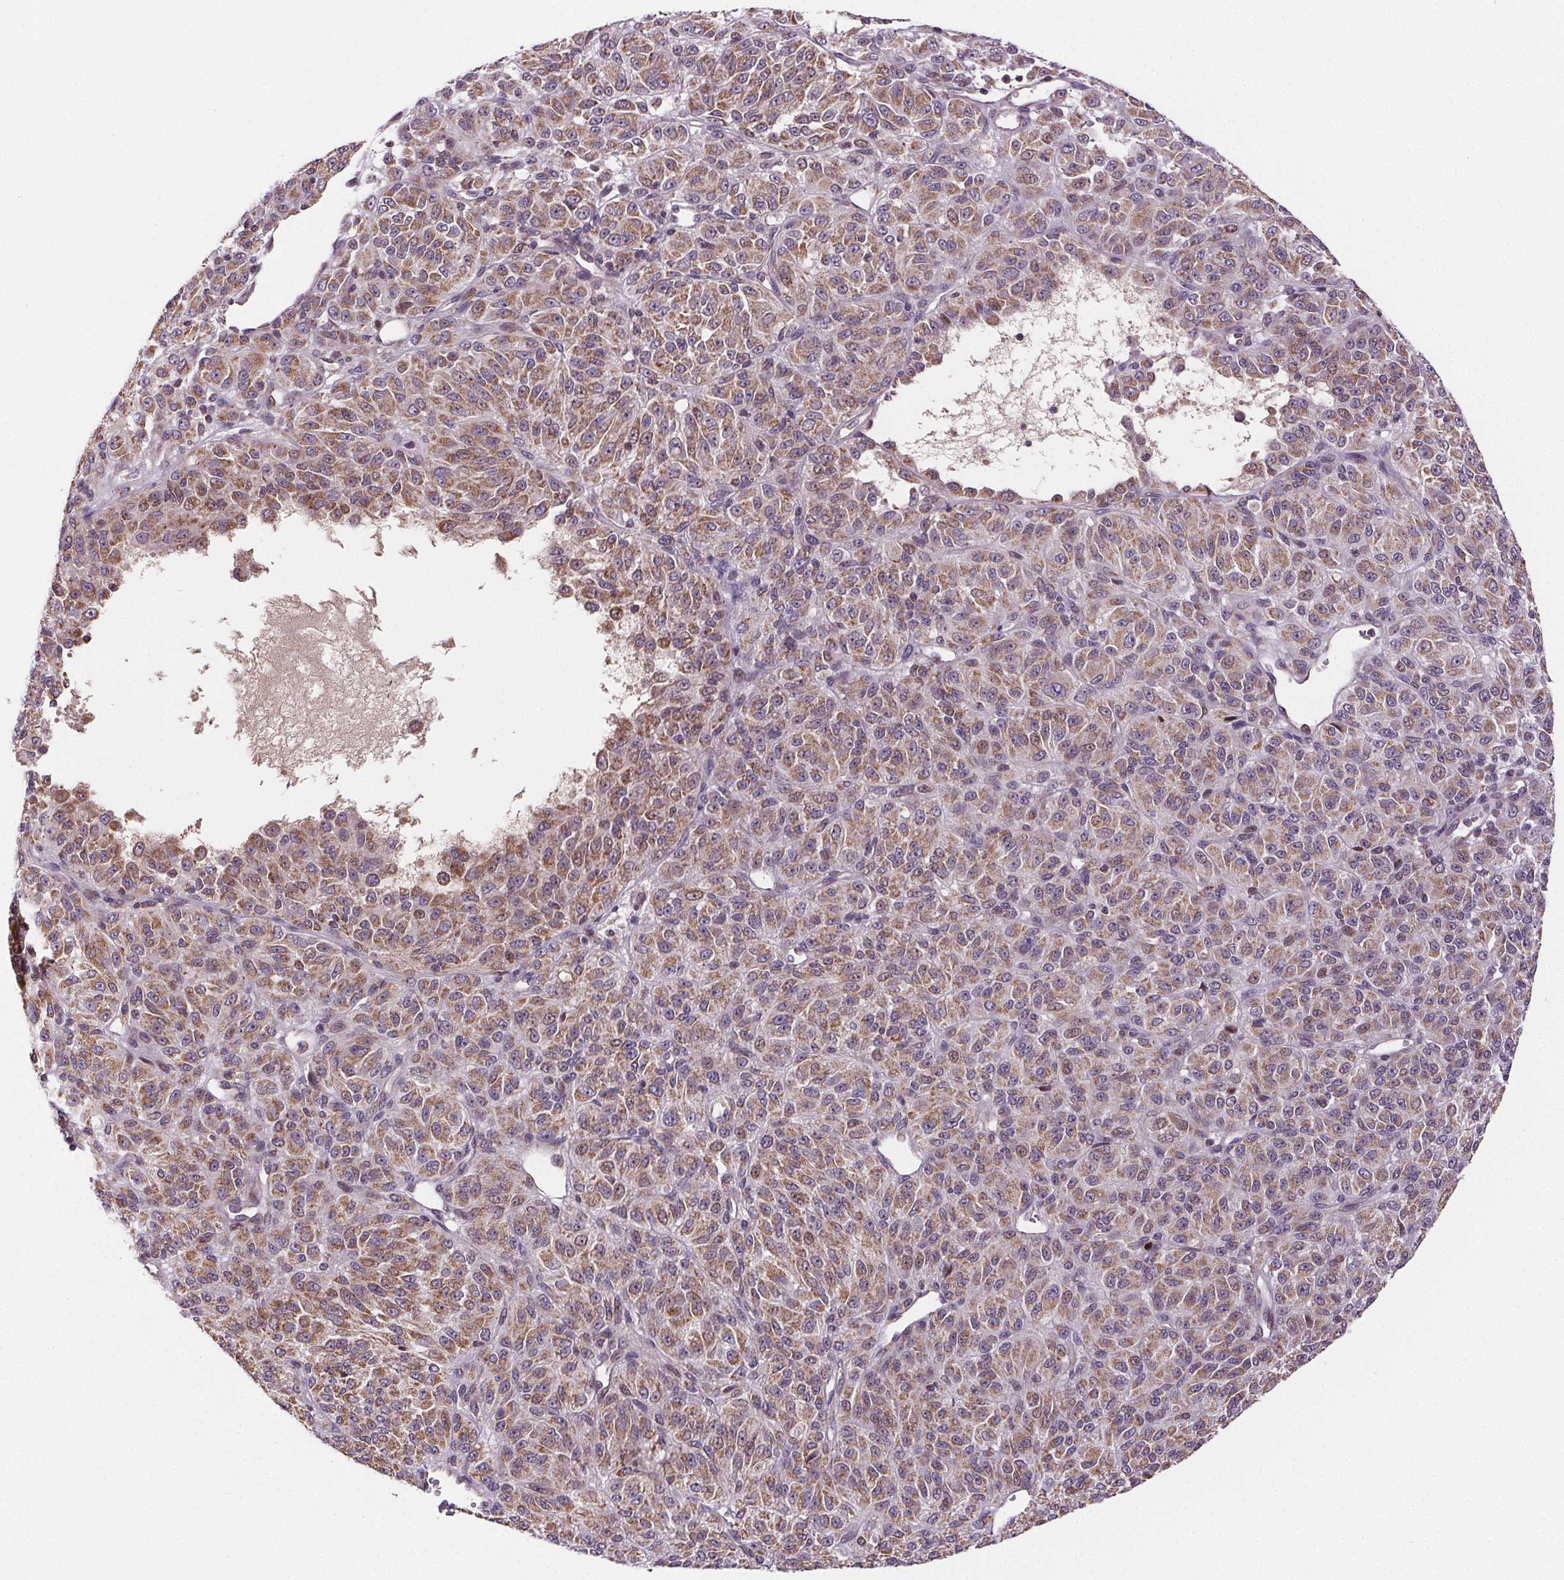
{"staining": {"intensity": "moderate", "quantity": ">75%", "location": "cytoplasmic/membranous"}, "tissue": "melanoma", "cell_type": "Tumor cells", "image_type": "cancer", "snomed": [{"axis": "morphology", "description": "Malignant melanoma, Metastatic site"}, {"axis": "topography", "description": "Brain"}], "caption": "Malignant melanoma (metastatic site) was stained to show a protein in brown. There is medium levels of moderate cytoplasmic/membranous positivity in about >75% of tumor cells.", "gene": "SUCLA2", "patient": {"sex": "female", "age": 56}}